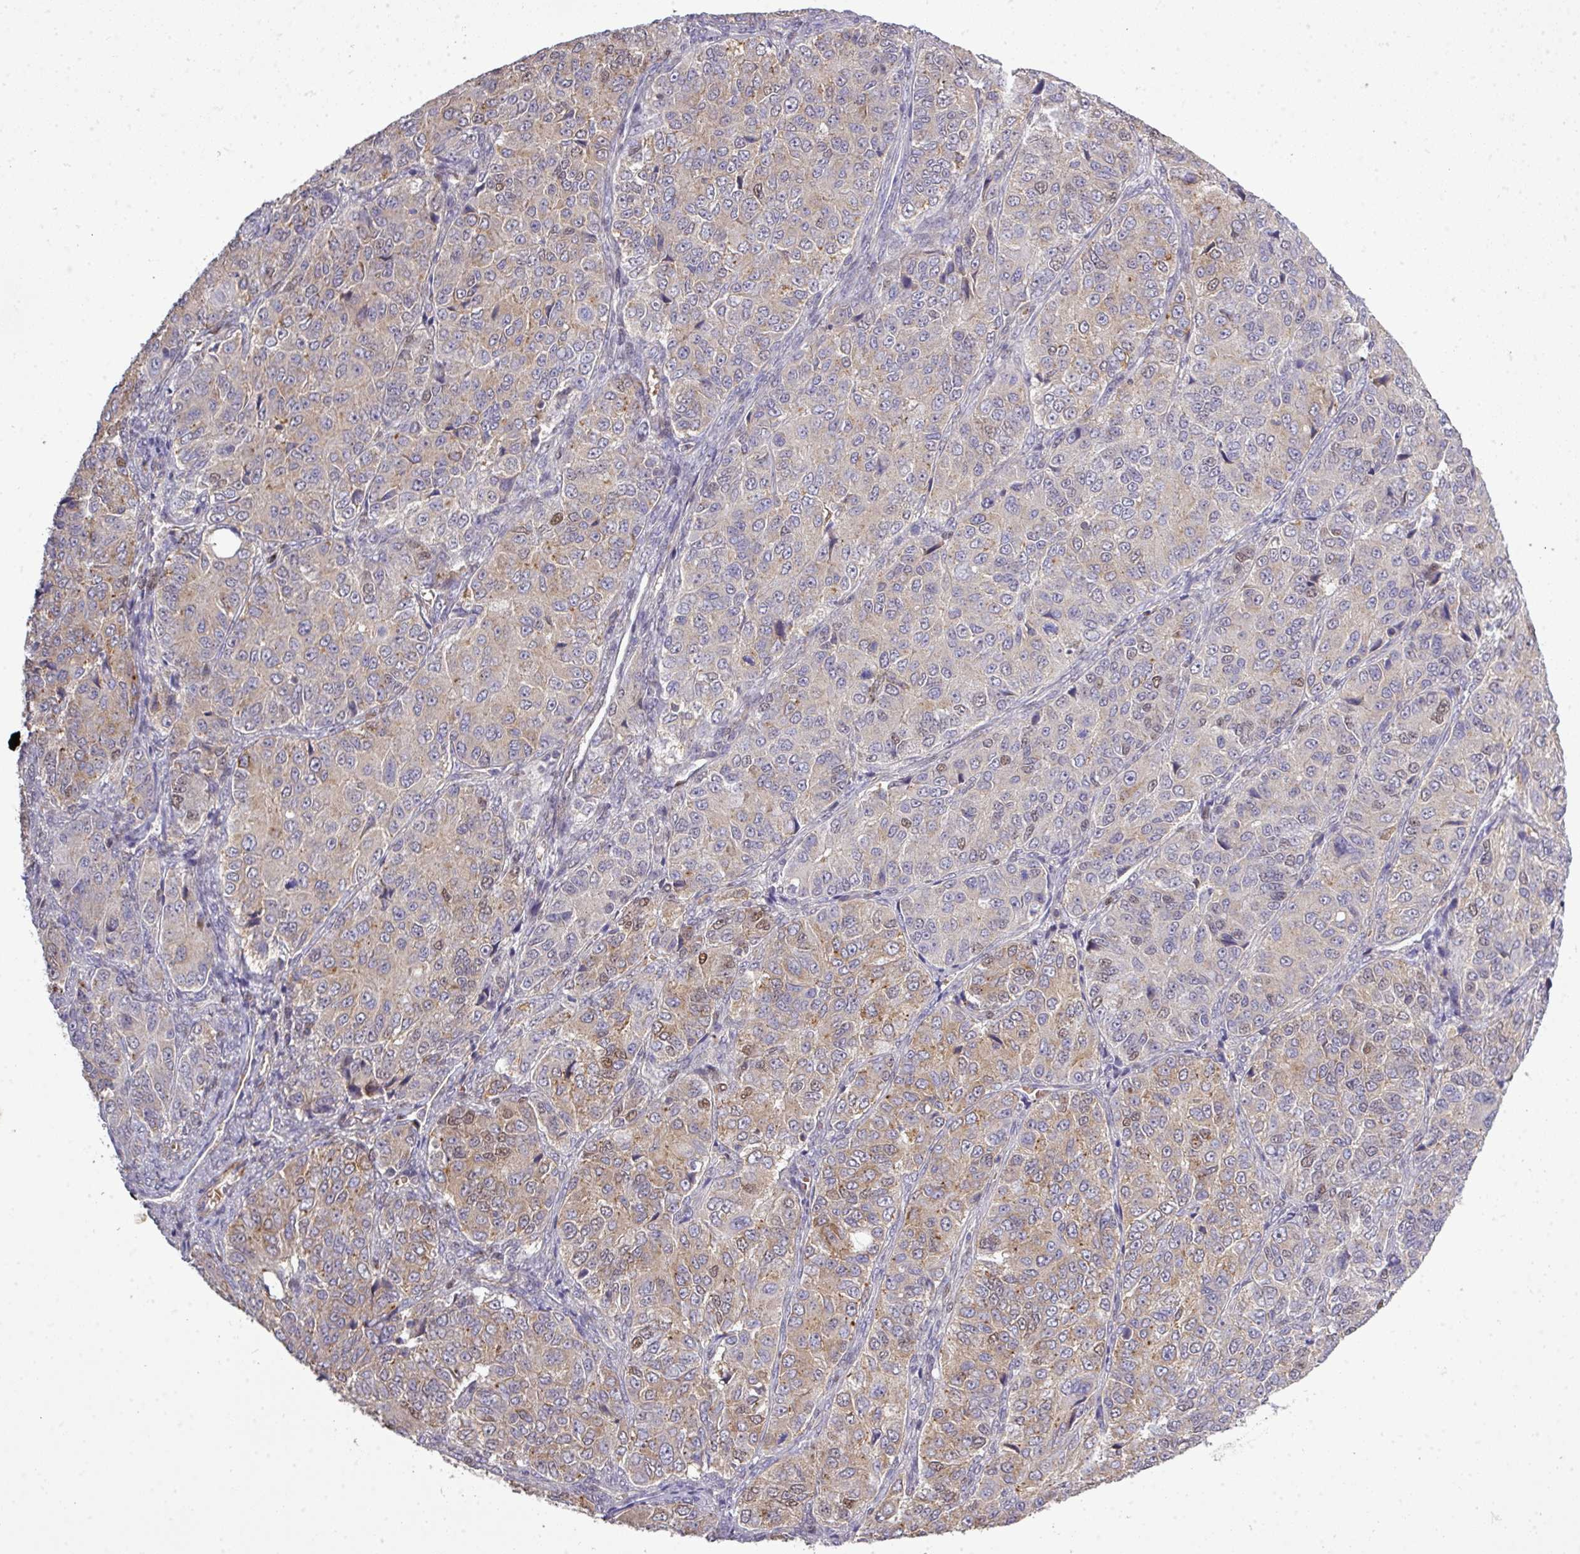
{"staining": {"intensity": "weak", "quantity": "<25%", "location": "cytoplasmic/membranous,nuclear"}, "tissue": "ovarian cancer", "cell_type": "Tumor cells", "image_type": "cancer", "snomed": [{"axis": "morphology", "description": "Carcinoma, endometroid"}, {"axis": "topography", "description": "Ovary"}], "caption": "This micrograph is of endometroid carcinoma (ovarian) stained with immunohistochemistry to label a protein in brown with the nuclei are counter-stained blue. There is no positivity in tumor cells.", "gene": "TPRA1", "patient": {"sex": "female", "age": 51}}